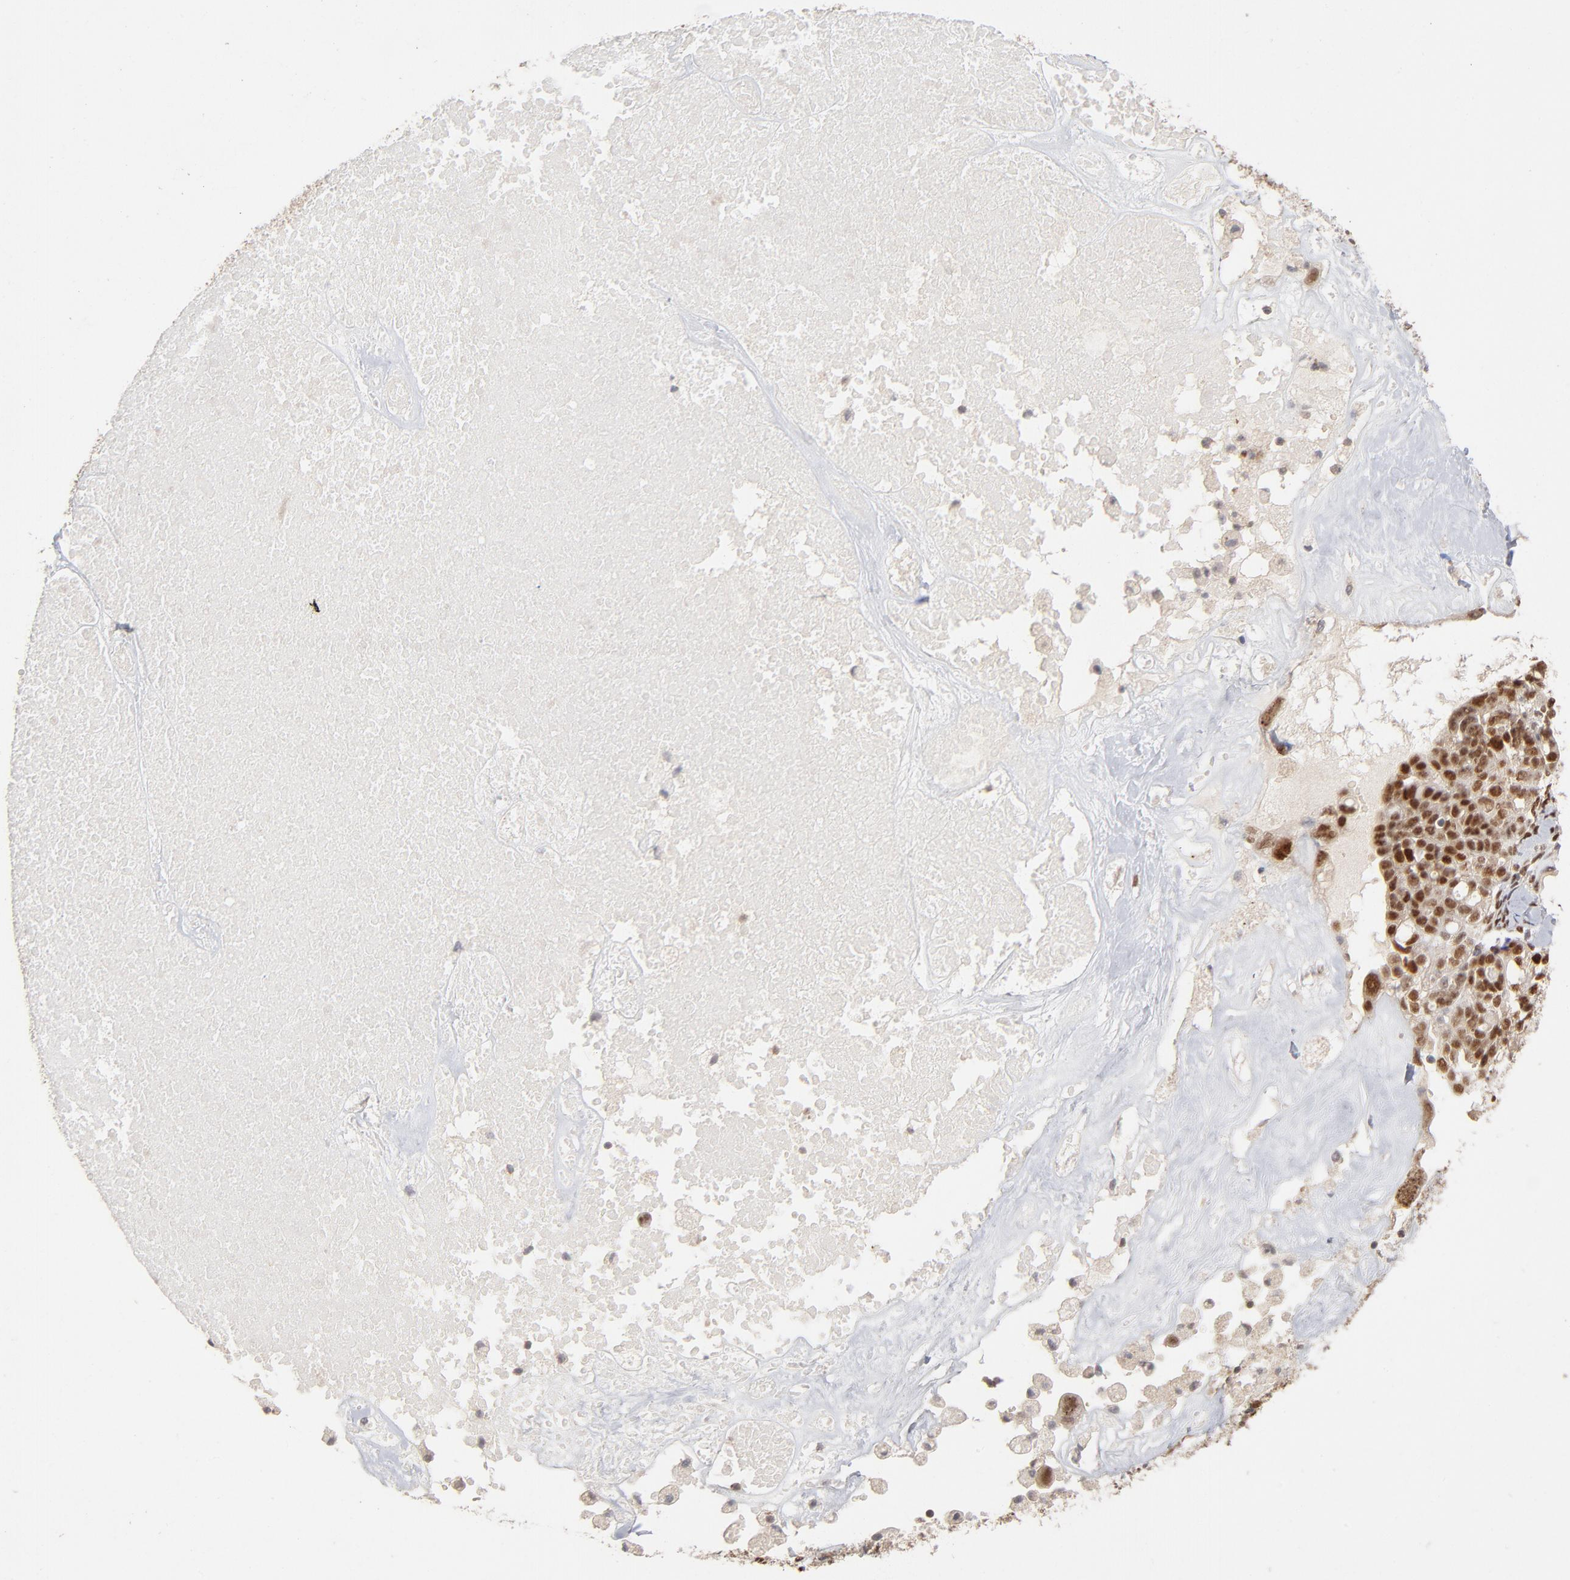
{"staining": {"intensity": "moderate", "quantity": ">75%", "location": "nuclear"}, "tissue": "ovarian cancer", "cell_type": "Tumor cells", "image_type": "cancer", "snomed": [{"axis": "morphology", "description": "Cystadenocarcinoma, serous, NOS"}, {"axis": "topography", "description": "Ovary"}], "caption": "DAB immunohistochemical staining of human ovarian cancer demonstrates moderate nuclear protein staining in about >75% of tumor cells.", "gene": "NFIB", "patient": {"sex": "female", "age": 66}}